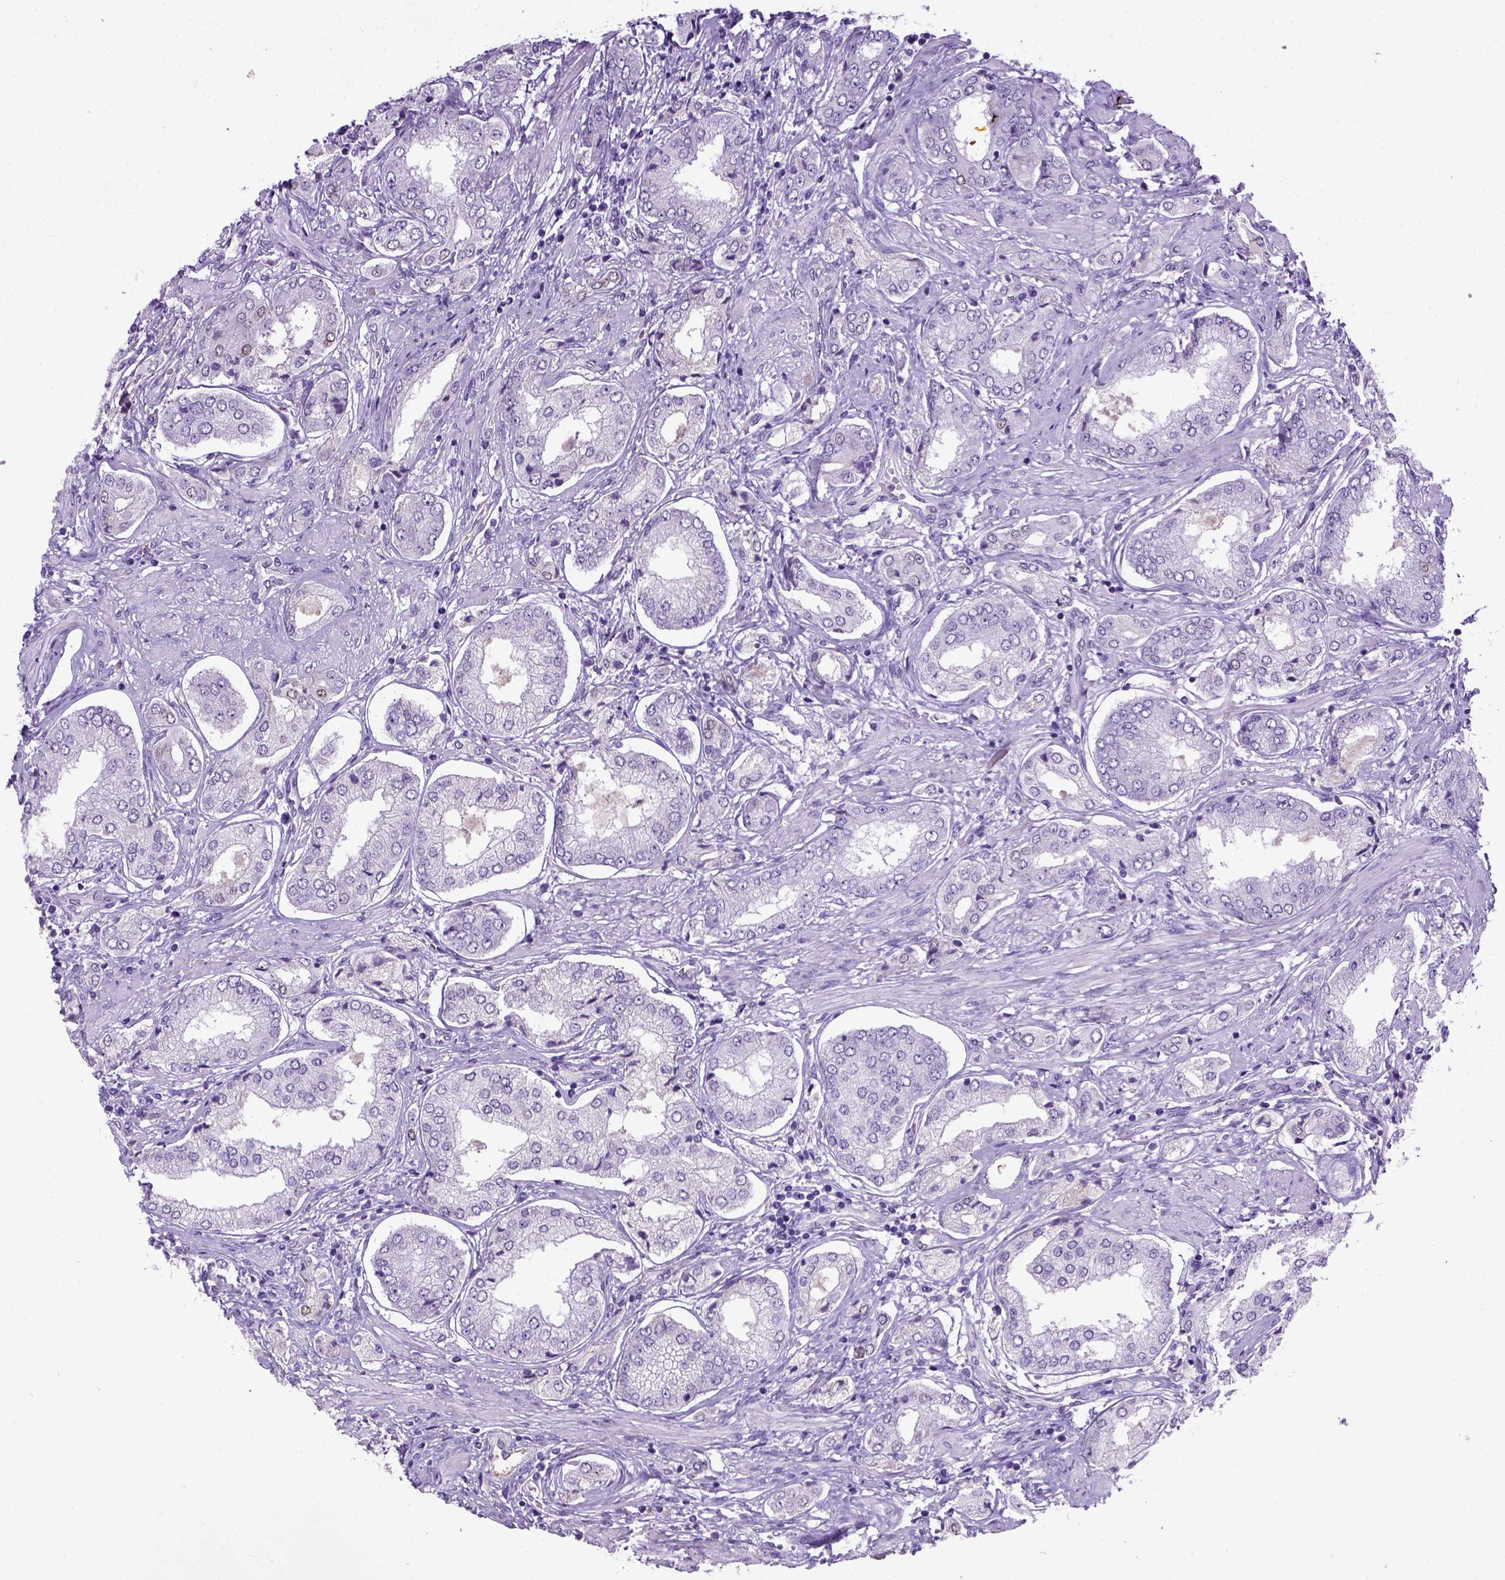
{"staining": {"intensity": "negative", "quantity": "none", "location": "none"}, "tissue": "prostate cancer", "cell_type": "Tumor cells", "image_type": "cancer", "snomed": [{"axis": "morphology", "description": "Adenocarcinoma, NOS"}, {"axis": "topography", "description": "Prostate"}], "caption": "Tumor cells show no significant protein staining in prostate adenocarcinoma. (DAB (3,3'-diaminobenzidine) IHC visualized using brightfield microscopy, high magnification).", "gene": "ADAMTS8", "patient": {"sex": "male", "age": 63}}